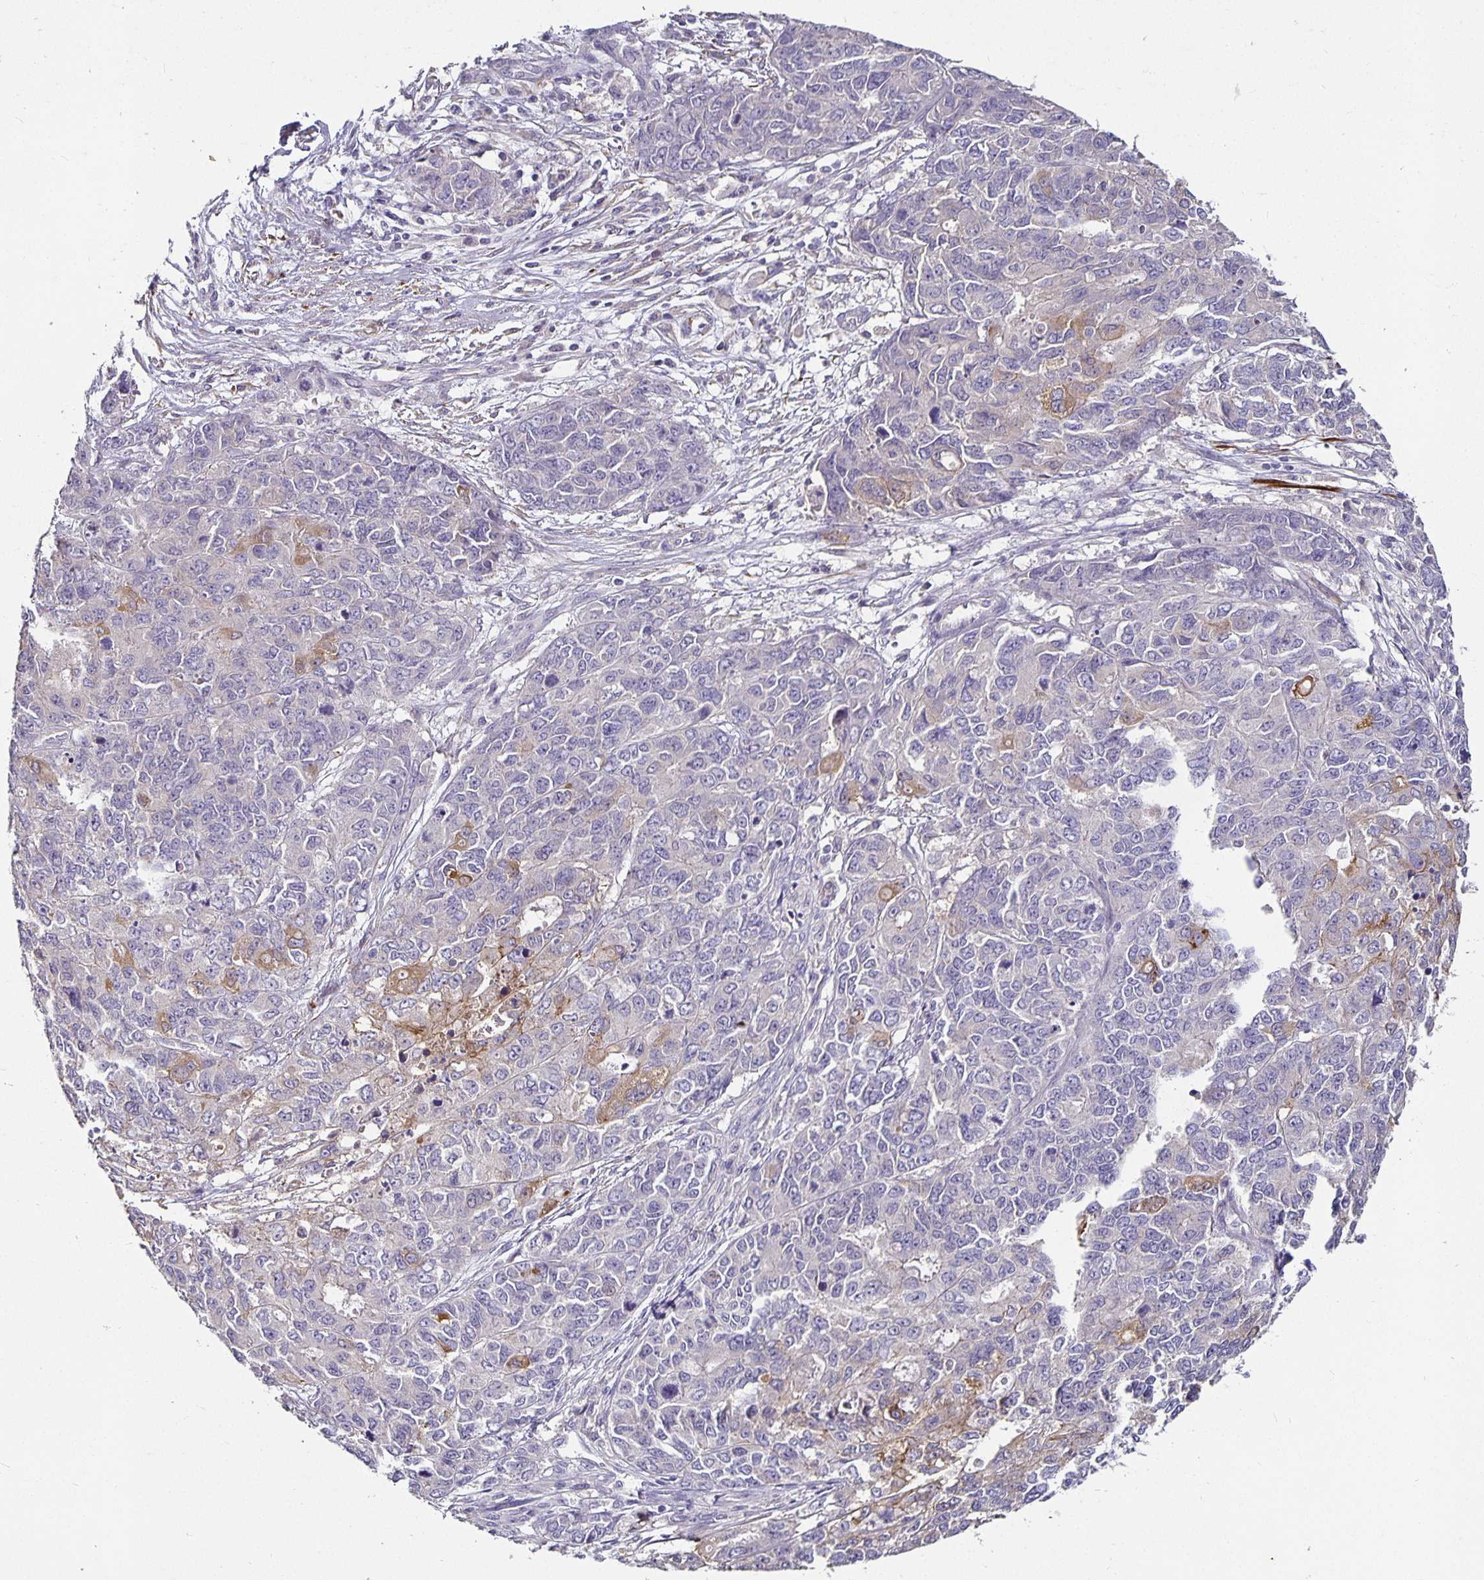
{"staining": {"intensity": "moderate", "quantity": "<25%", "location": "cytoplasmic/membranous"}, "tissue": "endometrial cancer", "cell_type": "Tumor cells", "image_type": "cancer", "snomed": [{"axis": "morphology", "description": "Adenocarcinoma, NOS"}, {"axis": "topography", "description": "Uterus"}], "caption": "Moderate cytoplasmic/membranous protein positivity is seen in approximately <25% of tumor cells in adenocarcinoma (endometrial).", "gene": "CA12", "patient": {"sex": "female", "age": 79}}